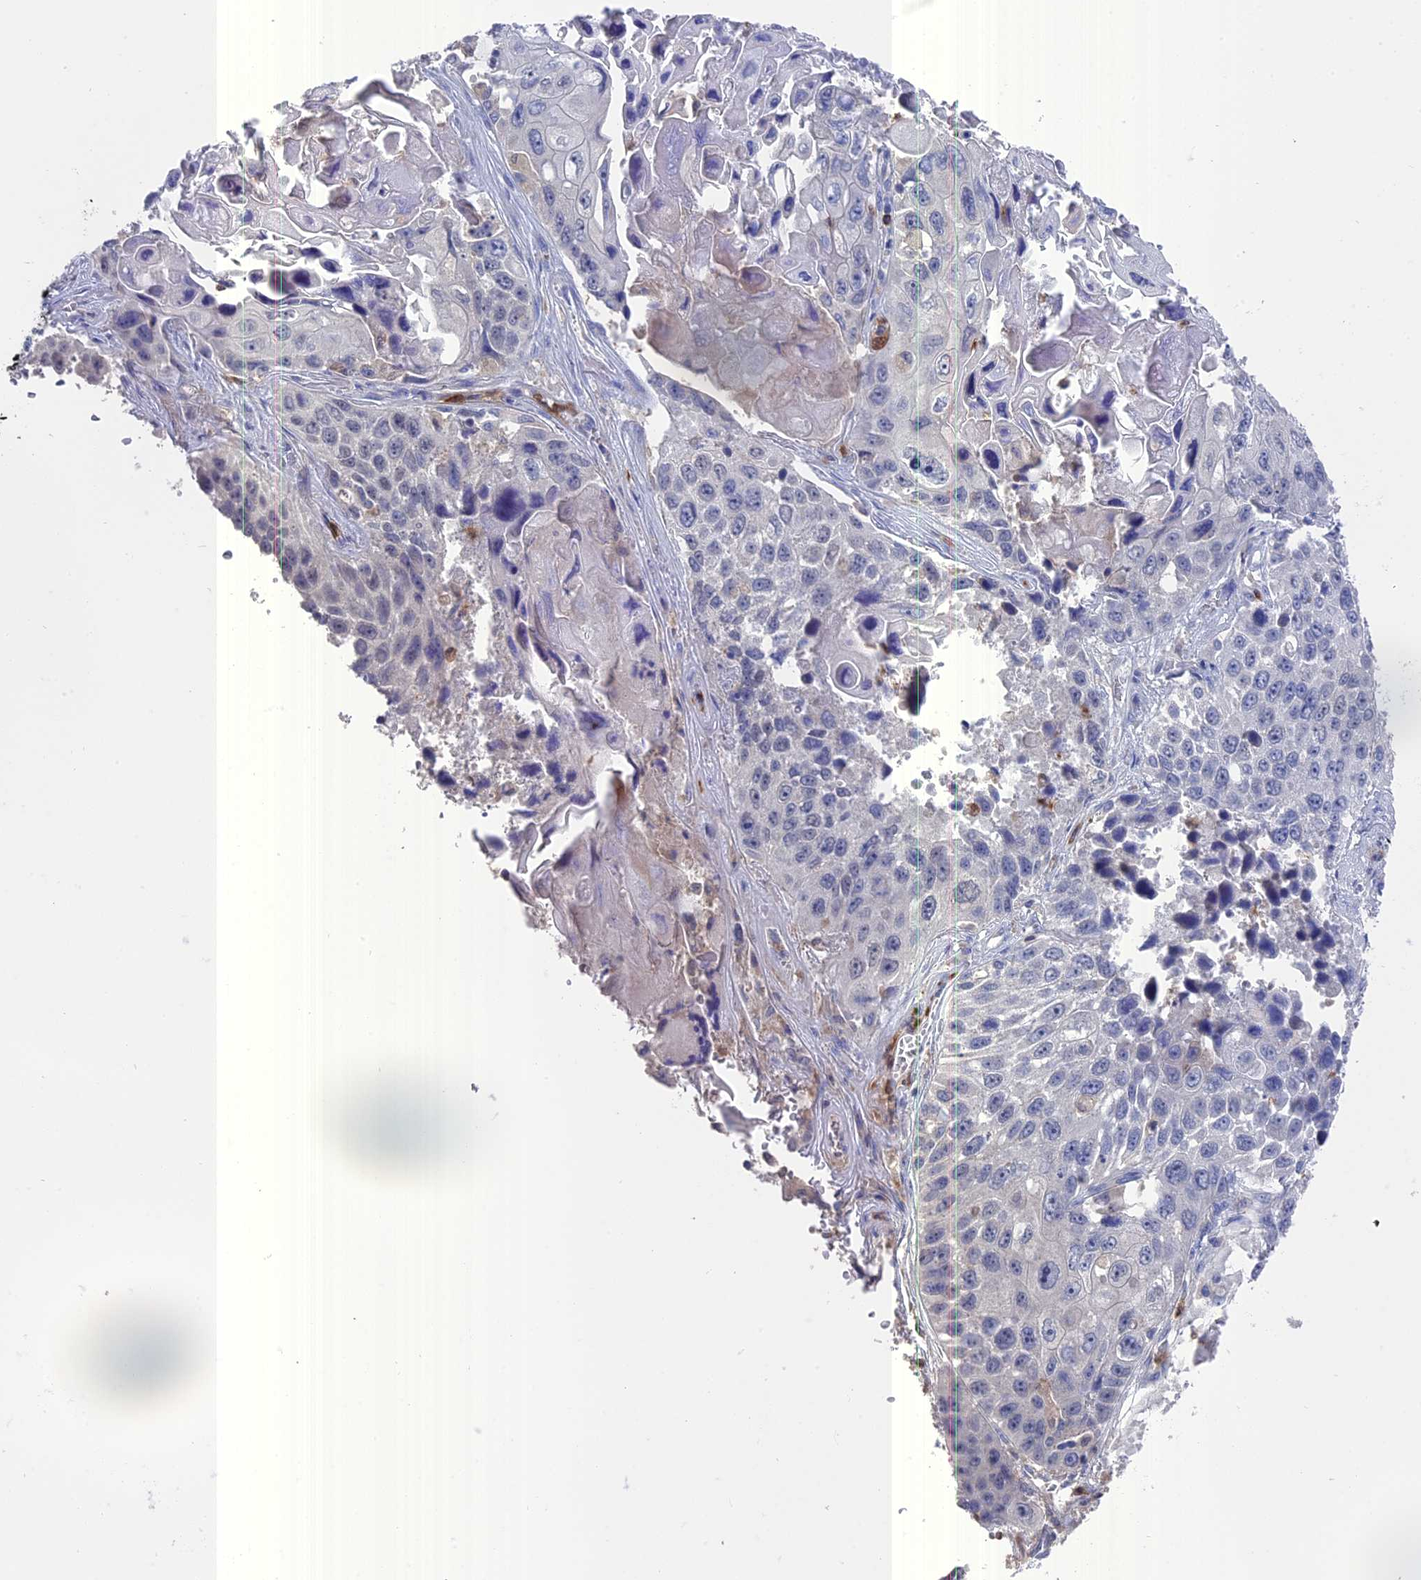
{"staining": {"intensity": "negative", "quantity": "none", "location": "none"}, "tissue": "lung cancer", "cell_type": "Tumor cells", "image_type": "cancer", "snomed": [{"axis": "morphology", "description": "Squamous cell carcinoma, NOS"}, {"axis": "topography", "description": "Lung"}], "caption": "Immunohistochemistry micrograph of neoplastic tissue: human lung cancer stained with DAB (3,3'-diaminobenzidine) displays no significant protein expression in tumor cells.", "gene": "NCF4", "patient": {"sex": "male", "age": 61}}